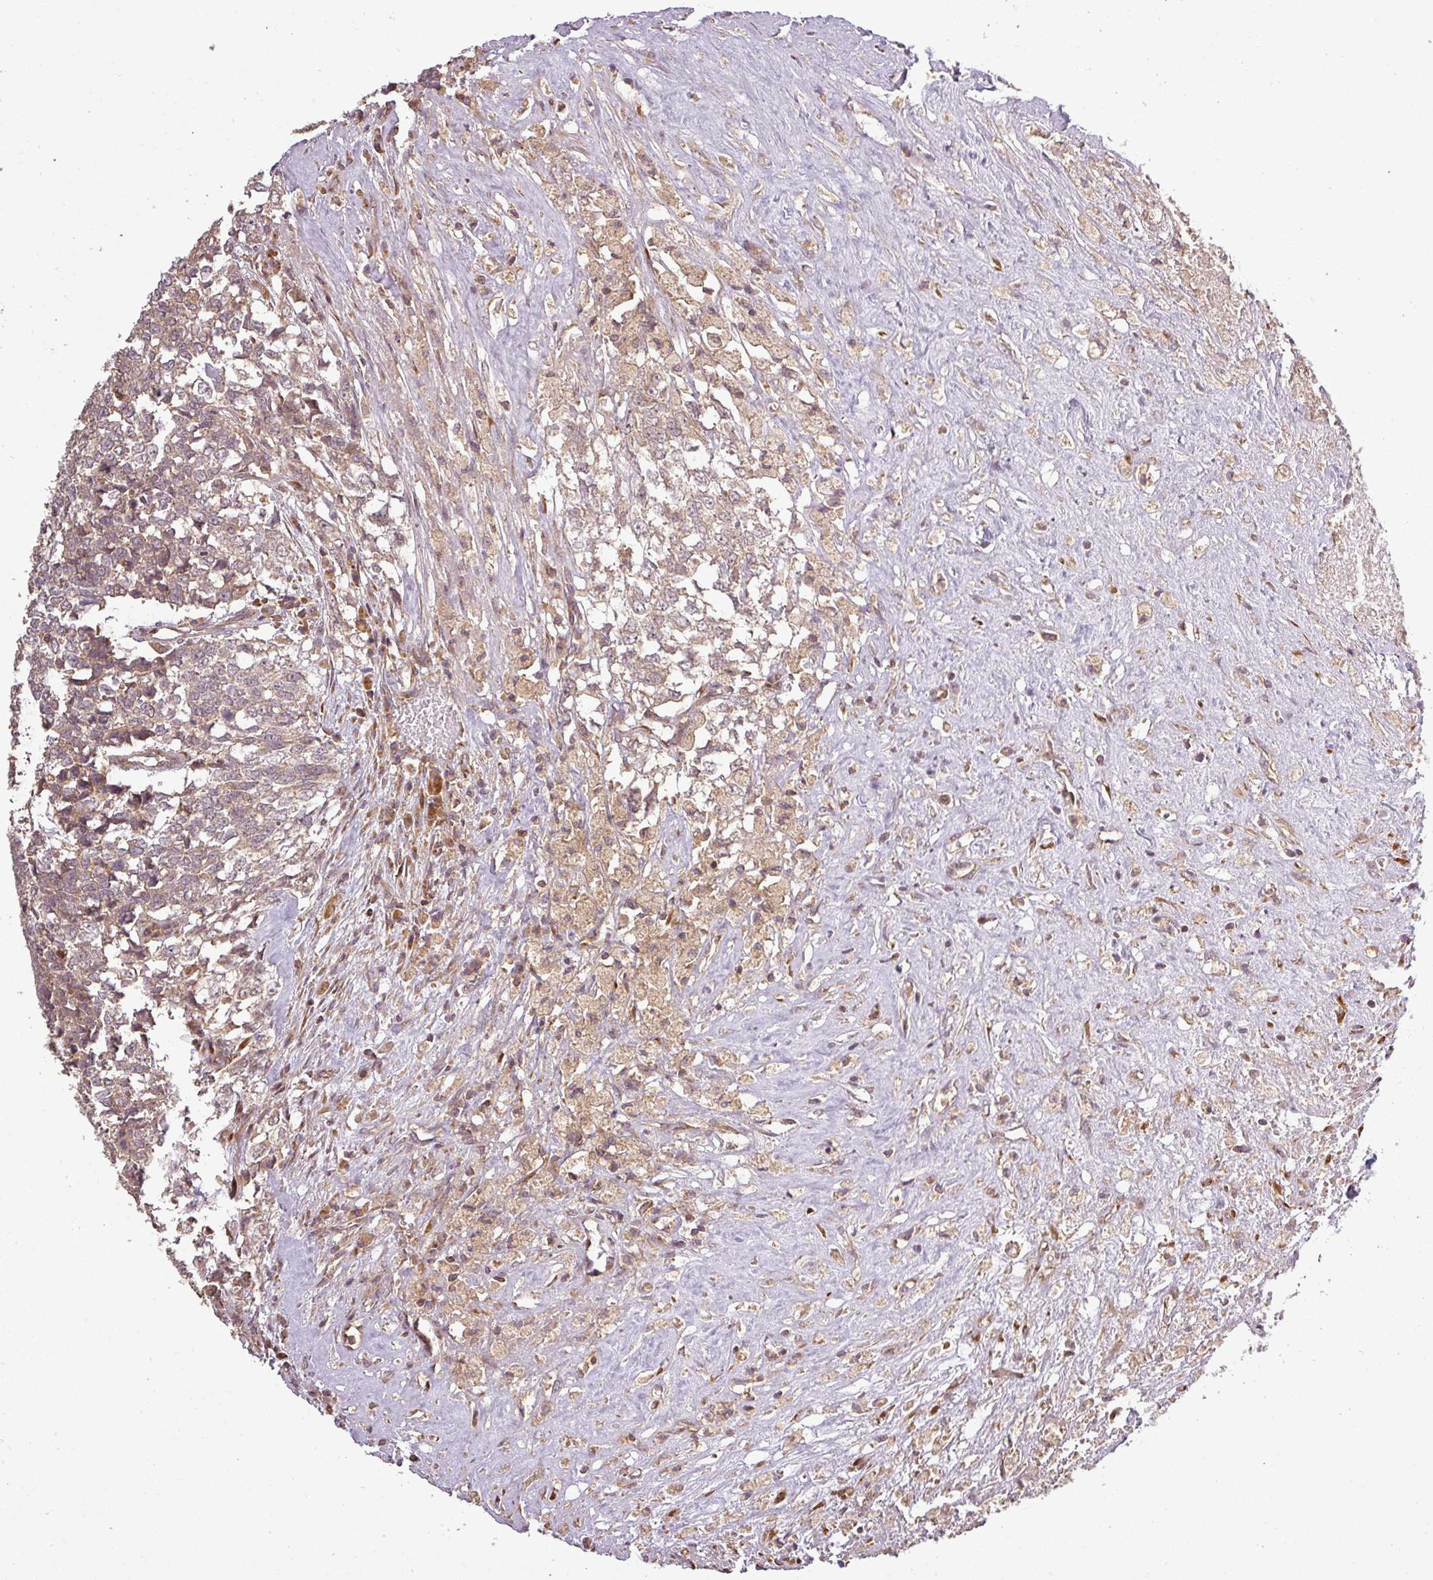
{"staining": {"intensity": "weak", "quantity": ">75%", "location": "cytoplasmic/membranous"}, "tissue": "testis cancer", "cell_type": "Tumor cells", "image_type": "cancer", "snomed": [{"axis": "morphology", "description": "Carcinoma, Embryonal, NOS"}, {"axis": "topography", "description": "Testis"}], "caption": "Immunohistochemical staining of human testis cancer (embryonal carcinoma) shows weak cytoplasmic/membranous protein expression in approximately >75% of tumor cells.", "gene": "FAIM", "patient": {"sex": "male", "age": 23}}